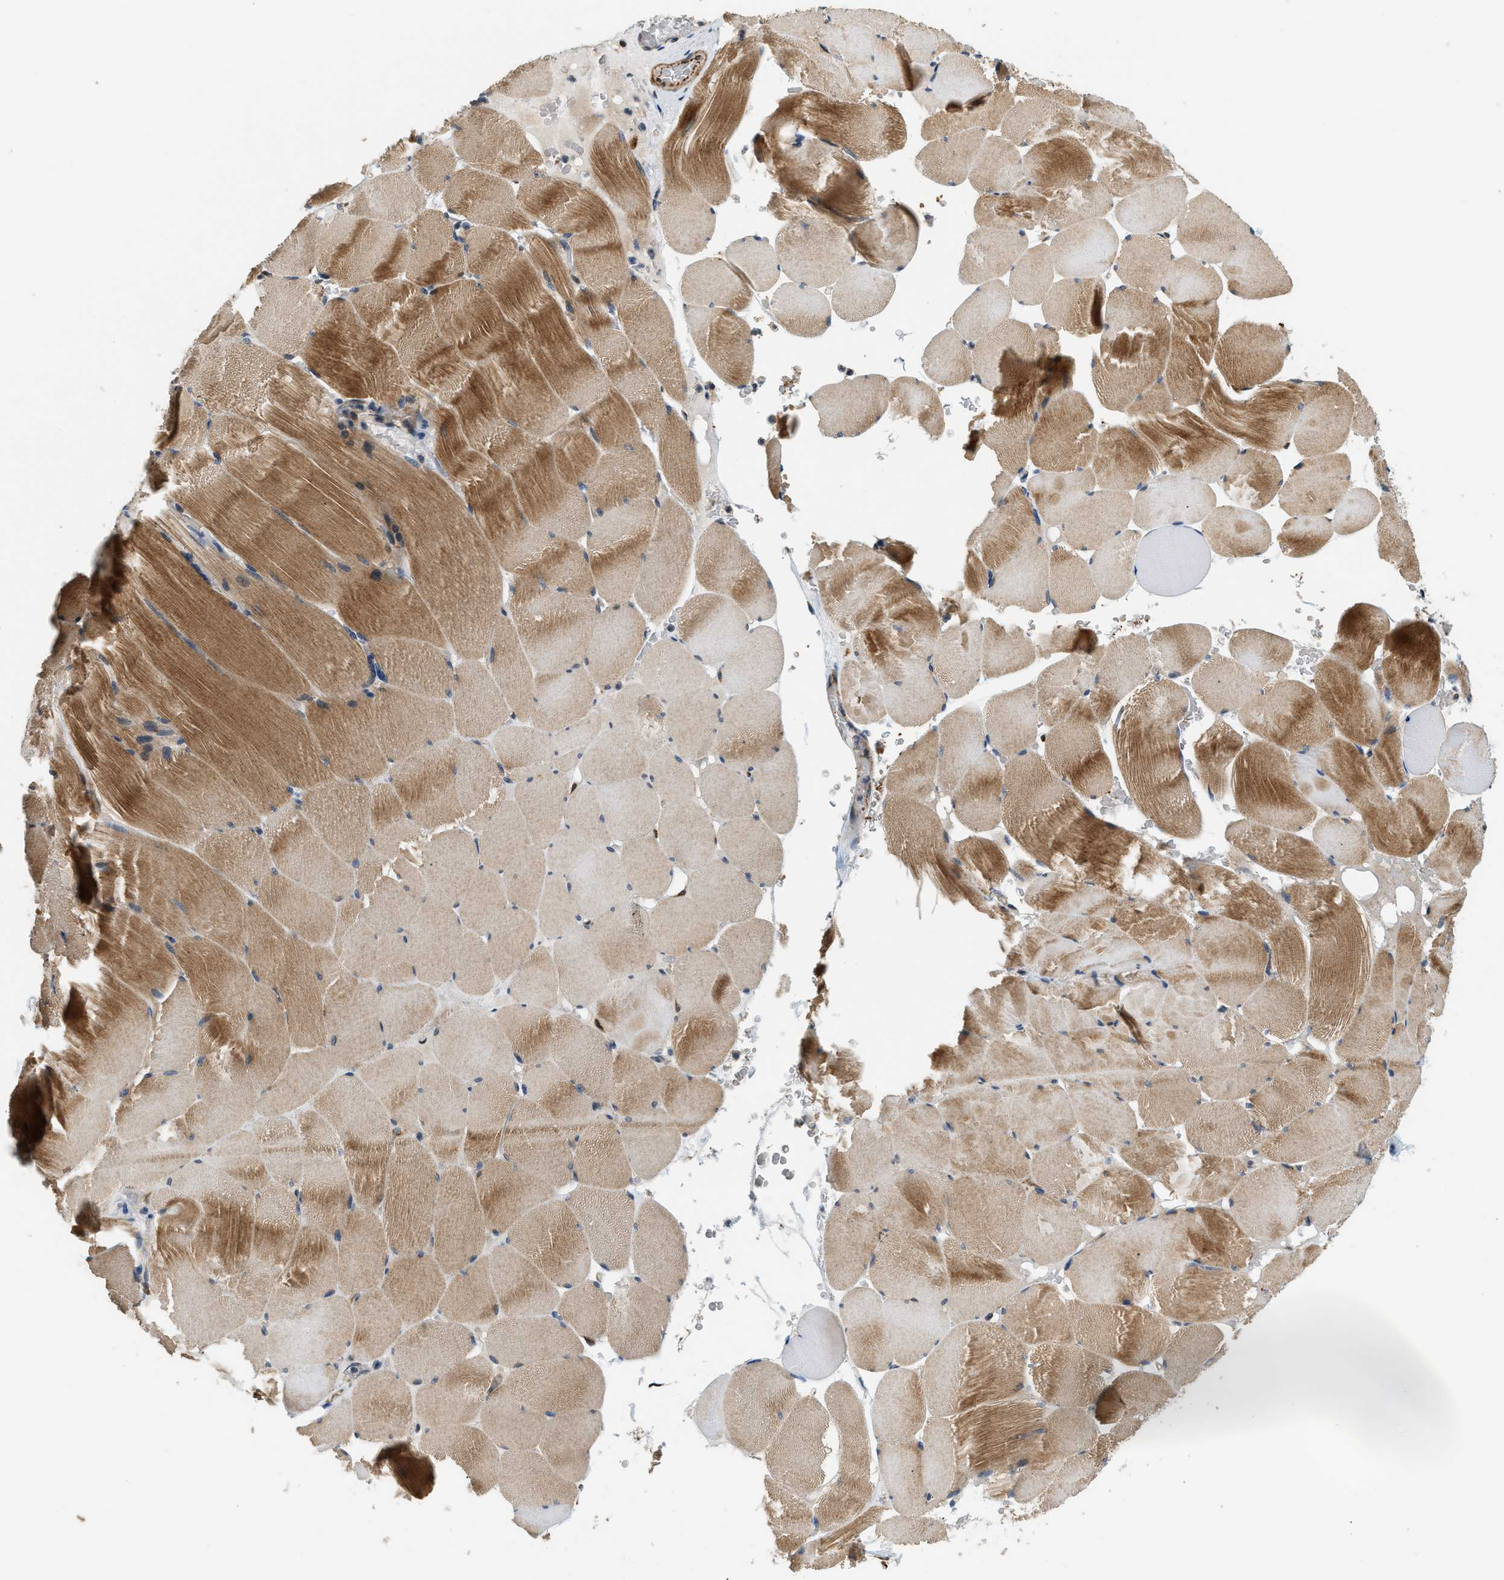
{"staining": {"intensity": "moderate", "quantity": ">75%", "location": "cytoplasmic/membranous"}, "tissue": "skeletal muscle", "cell_type": "Myocytes", "image_type": "normal", "snomed": [{"axis": "morphology", "description": "Normal tissue, NOS"}, {"axis": "topography", "description": "Skeletal muscle"}], "caption": "A photomicrograph showing moderate cytoplasmic/membranous positivity in approximately >75% of myocytes in unremarkable skeletal muscle, as visualized by brown immunohistochemical staining.", "gene": "ALOX12", "patient": {"sex": "male", "age": 62}}